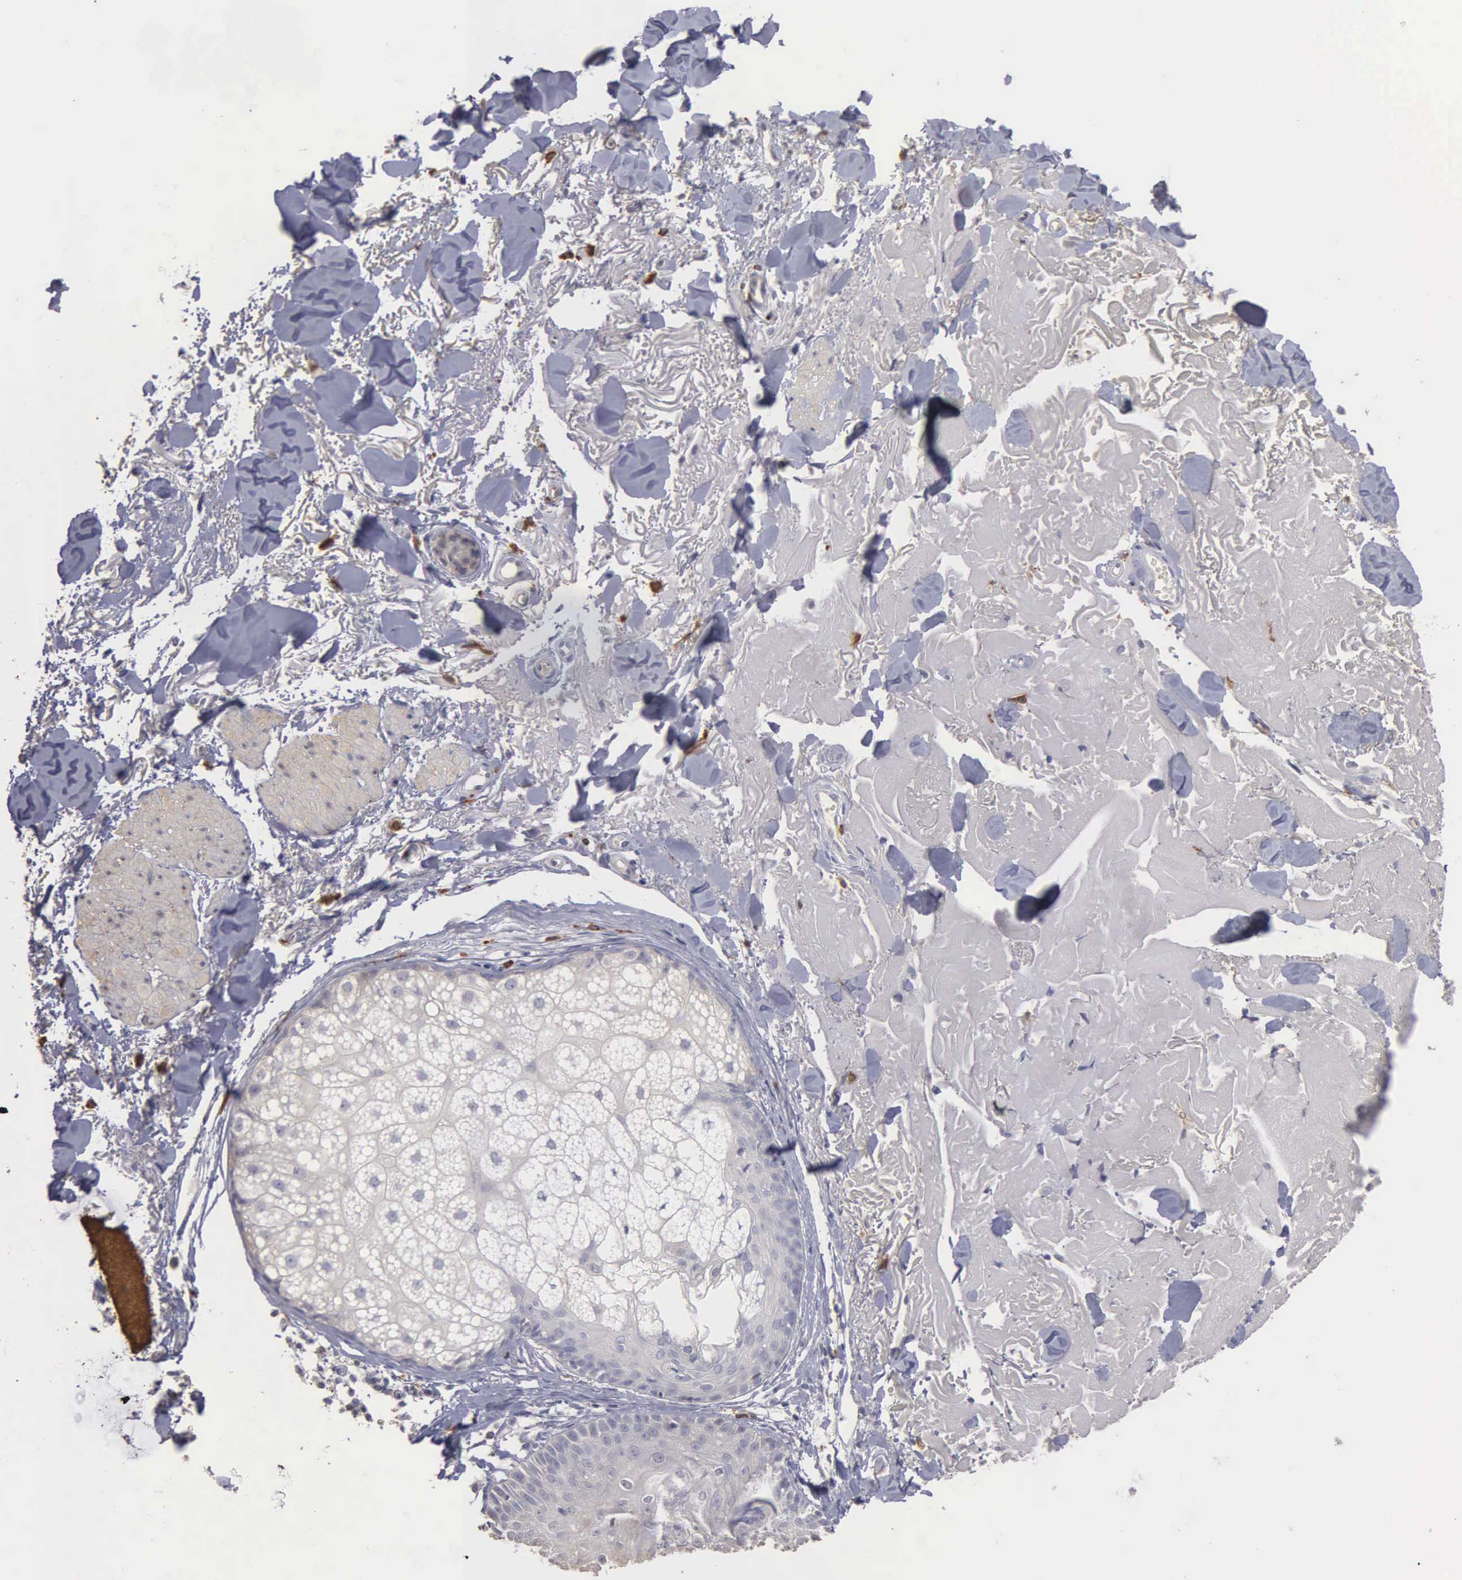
{"staining": {"intensity": "negative", "quantity": "none", "location": "none"}, "tissue": "skin", "cell_type": "Fibroblasts", "image_type": "normal", "snomed": [{"axis": "morphology", "description": "Normal tissue, NOS"}, {"axis": "topography", "description": "Skin"}], "caption": "This is an IHC image of normal skin. There is no expression in fibroblasts.", "gene": "ENO3", "patient": {"sex": "male", "age": 86}}